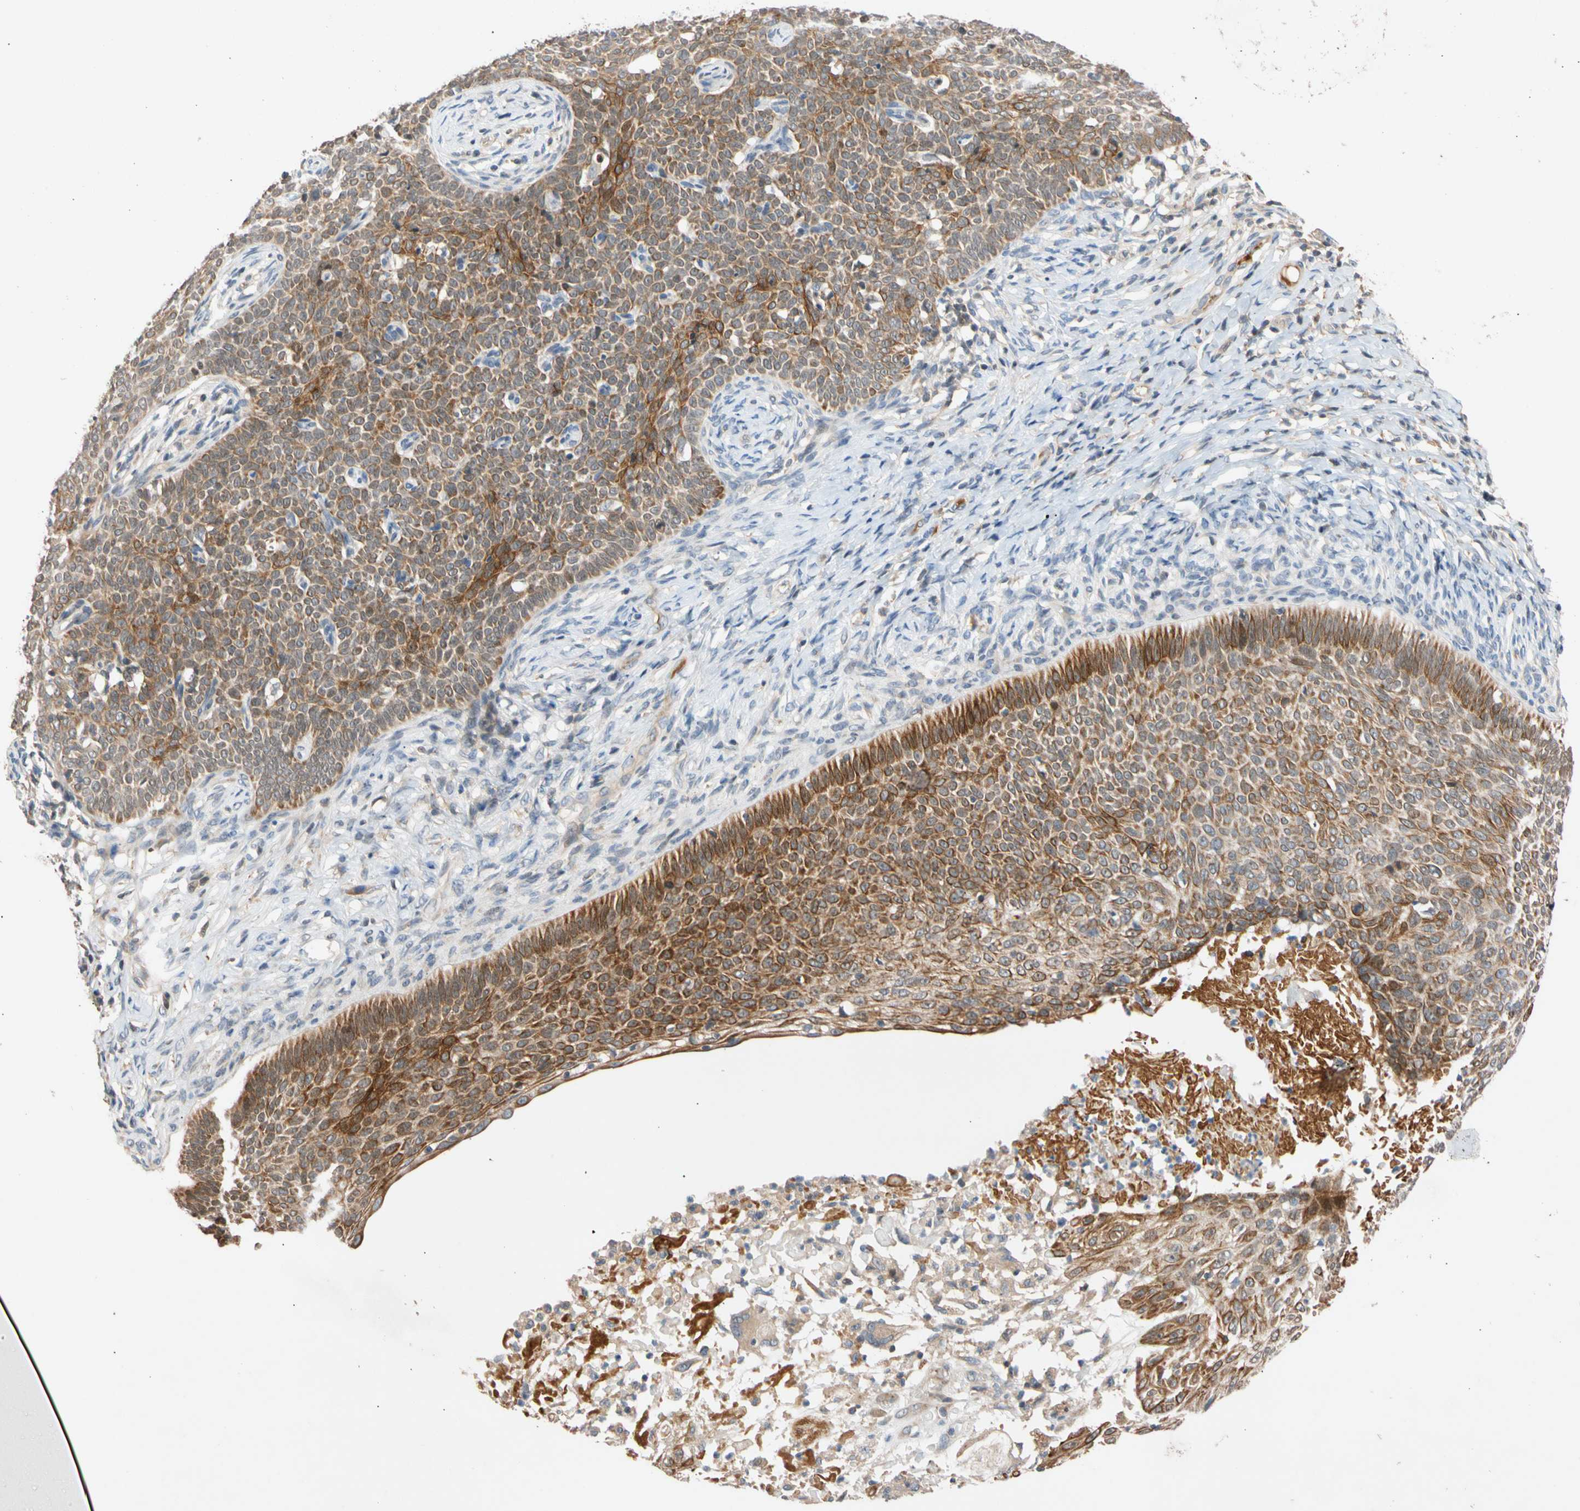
{"staining": {"intensity": "moderate", "quantity": ">75%", "location": "cytoplasmic/membranous"}, "tissue": "skin cancer", "cell_type": "Tumor cells", "image_type": "cancer", "snomed": [{"axis": "morphology", "description": "Normal tissue, NOS"}, {"axis": "morphology", "description": "Basal cell carcinoma"}, {"axis": "topography", "description": "Skin"}], "caption": "Human skin cancer stained for a protein (brown) displays moderate cytoplasmic/membranous positive expression in approximately >75% of tumor cells.", "gene": "CNST", "patient": {"sex": "male", "age": 87}}